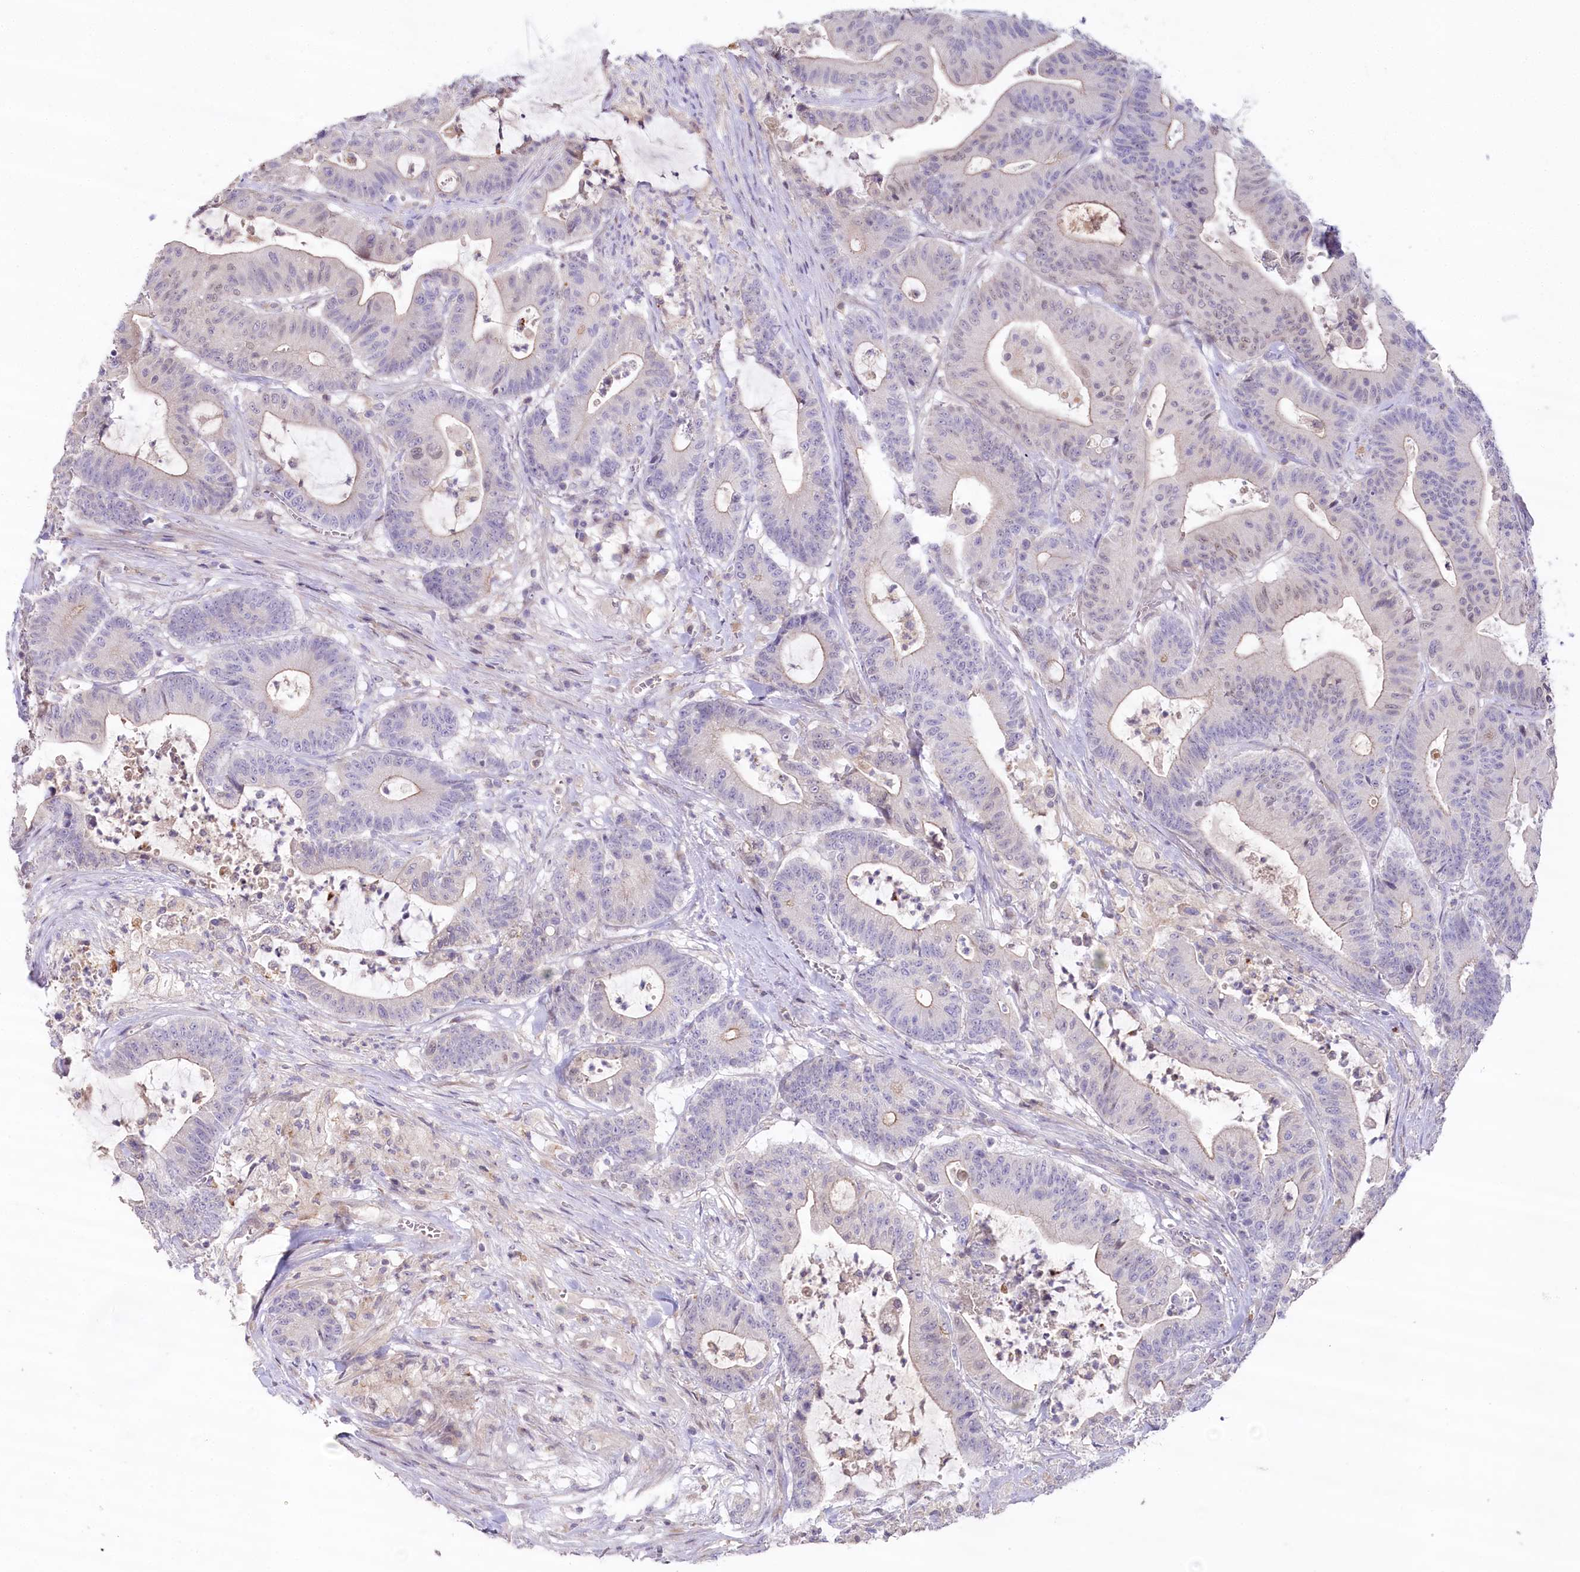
{"staining": {"intensity": "weak", "quantity": "<25%", "location": "cytoplasmic/membranous"}, "tissue": "colorectal cancer", "cell_type": "Tumor cells", "image_type": "cancer", "snomed": [{"axis": "morphology", "description": "Adenocarcinoma, NOS"}, {"axis": "topography", "description": "Colon"}], "caption": "An immunohistochemistry image of colorectal adenocarcinoma is shown. There is no staining in tumor cells of colorectal adenocarcinoma.", "gene": "SLC6A11", "patient": {"sex": "female", "age": 84}}